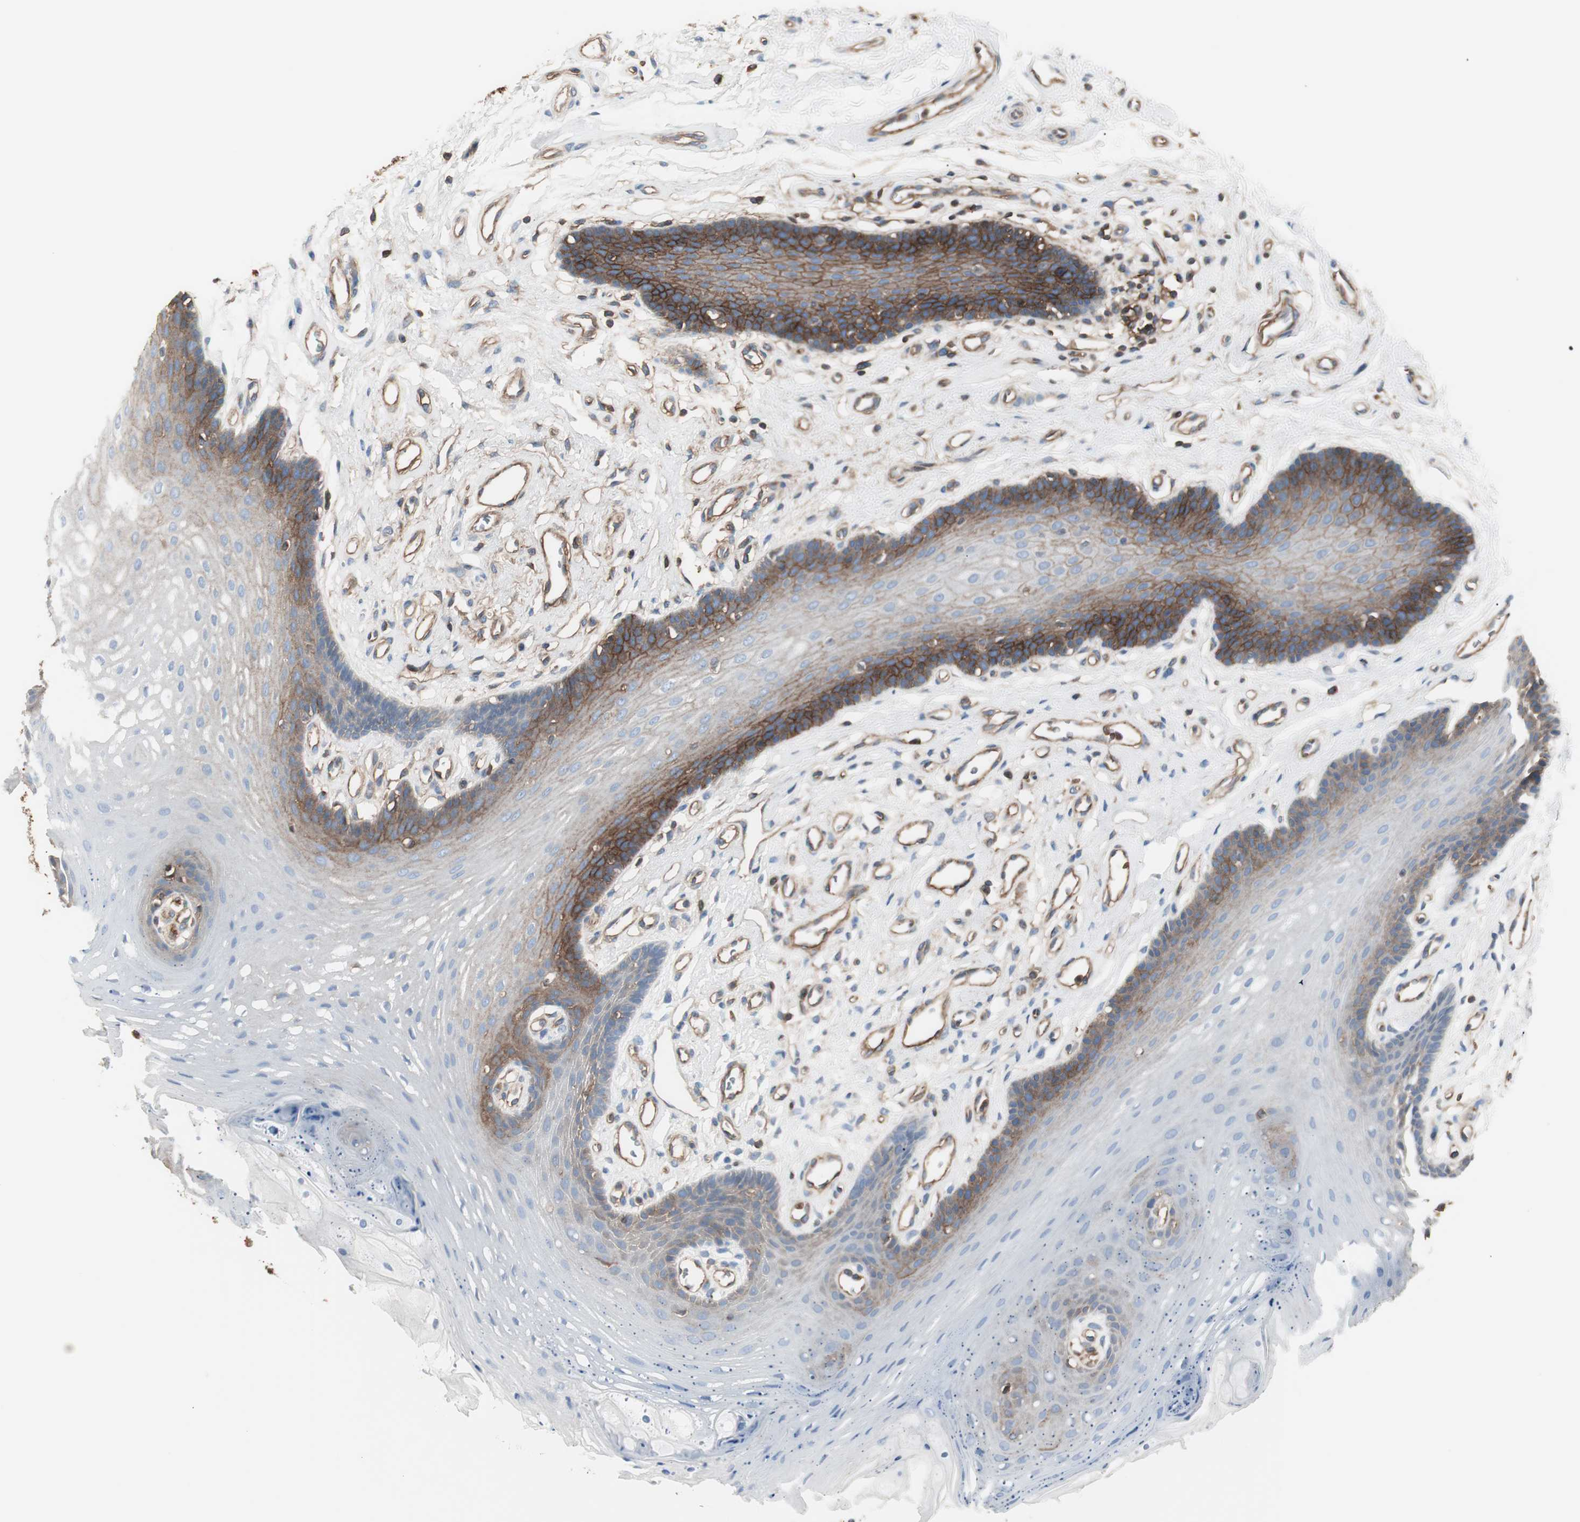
{"staining": {"intensity": "strong", "quantity": "25%-75%", "location": "cytoplasmic/membranous"}, "tissue": "oral mucosa", "cell_type": "Squamous epithelial cells", "image_type": "normal", "snomed": [{"axis": "morphology", "description": "Normal tissue, NOS"}, {"axis": "topography", "description": "Oral tissue"}], "caption": "Immunohistochemical staining of benign human oral mucosa exhibits strong cytoplasmic/membranous protein expression in approximately 25%-75% of squamous epithelial cells.", "gene": "B2M", "patient": {"sex": "male", "age": 62}}